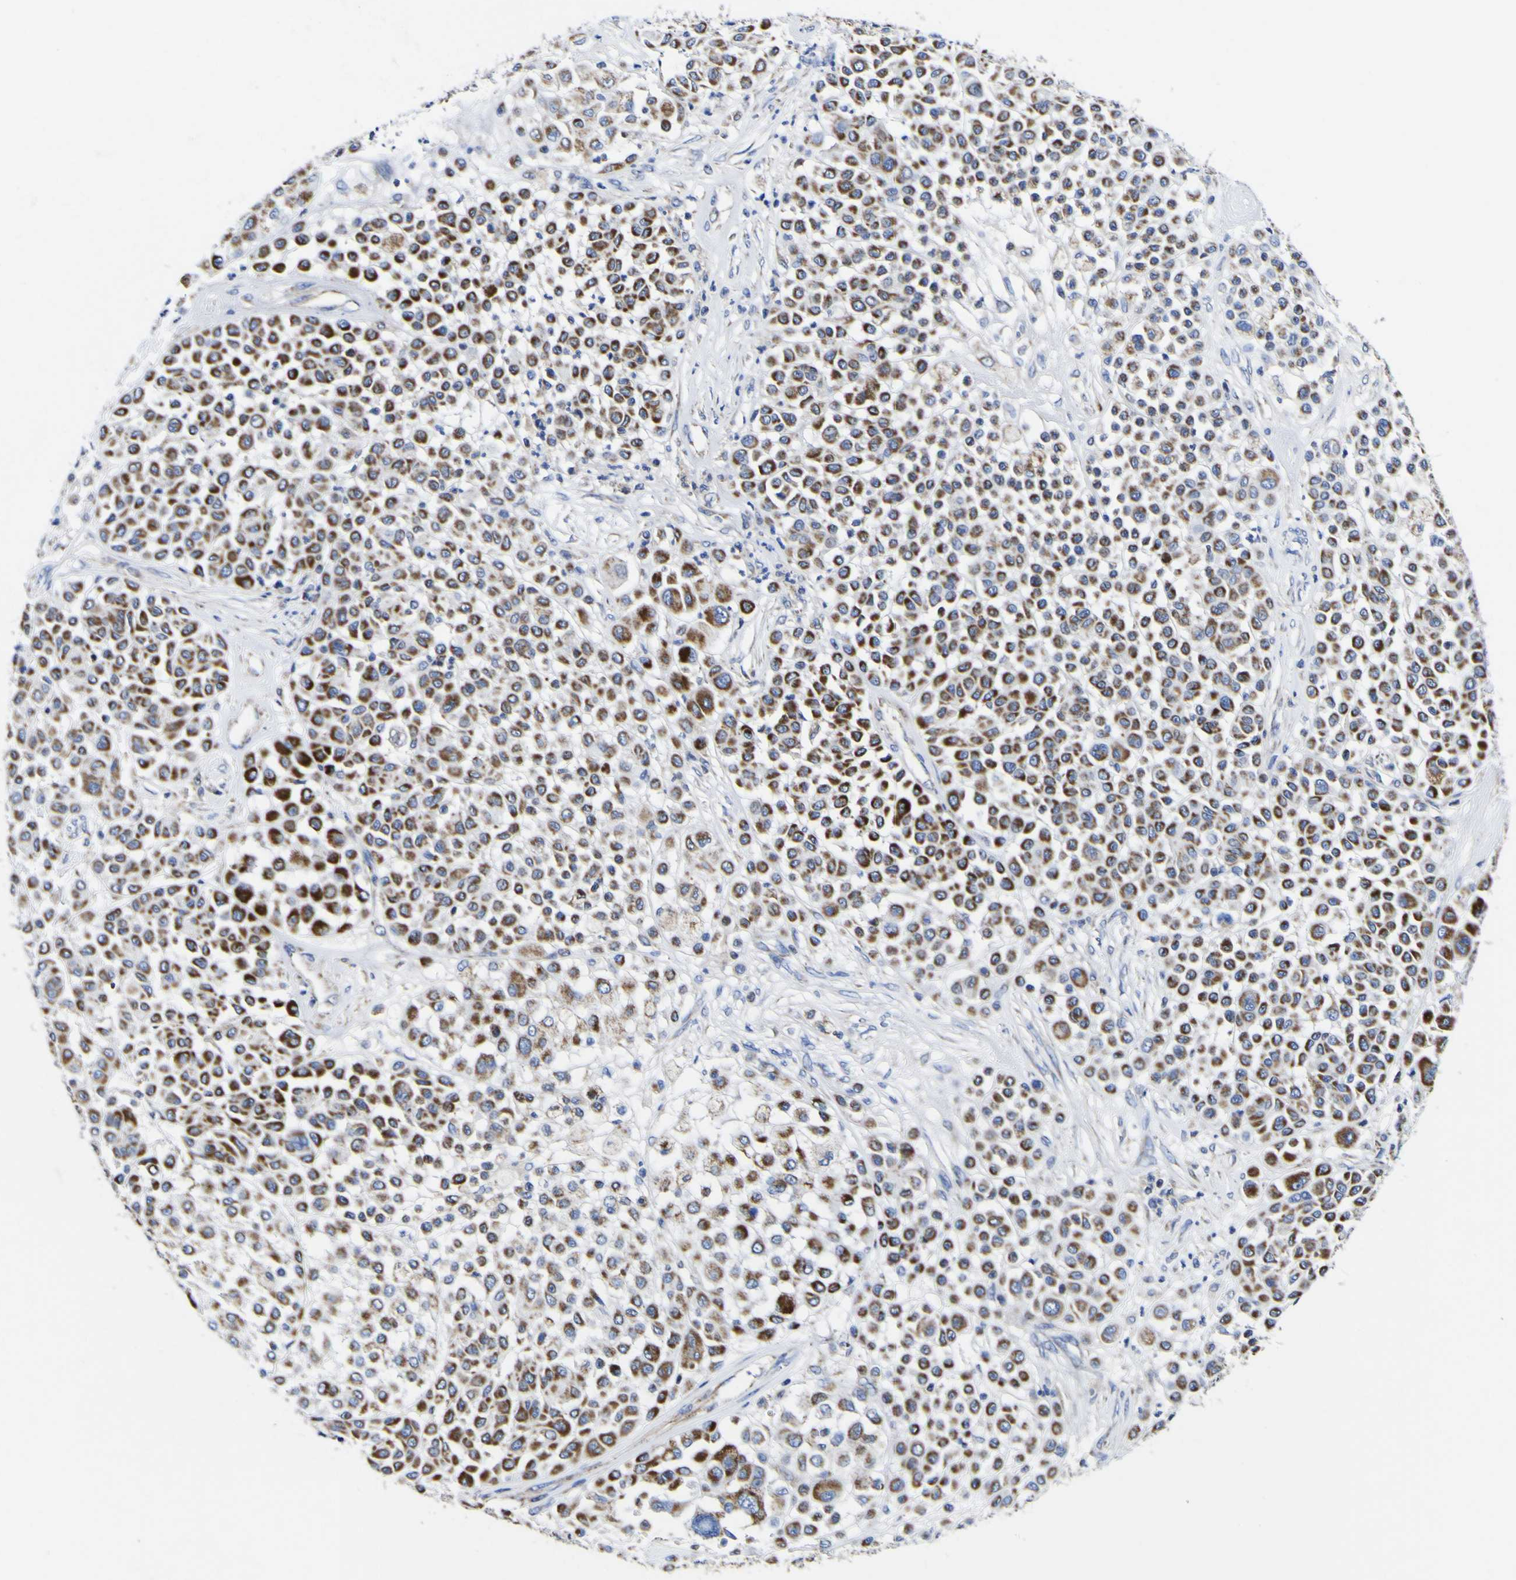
{"staining": {"intensity": "strong", "quantity": "25%-75%", "location": "cytoplasmic/membranous"}, "tissue": "melanoma", "cell_type": "Tumor cells", "image_type": "cancer", "snomed": [{"axis": "morphology", "description": "Malignant melanoma, Metastatic site"}, {"axis": "topography", "description": "Soft tissue"}], "caption": "Protein staining by IHC displays strong cytoplasmic/membranous staining in about 25%-75% of tumor cells in melanoma.", "gene": "CCDC90B", "patient": {"sex": "male", "age": 41}}